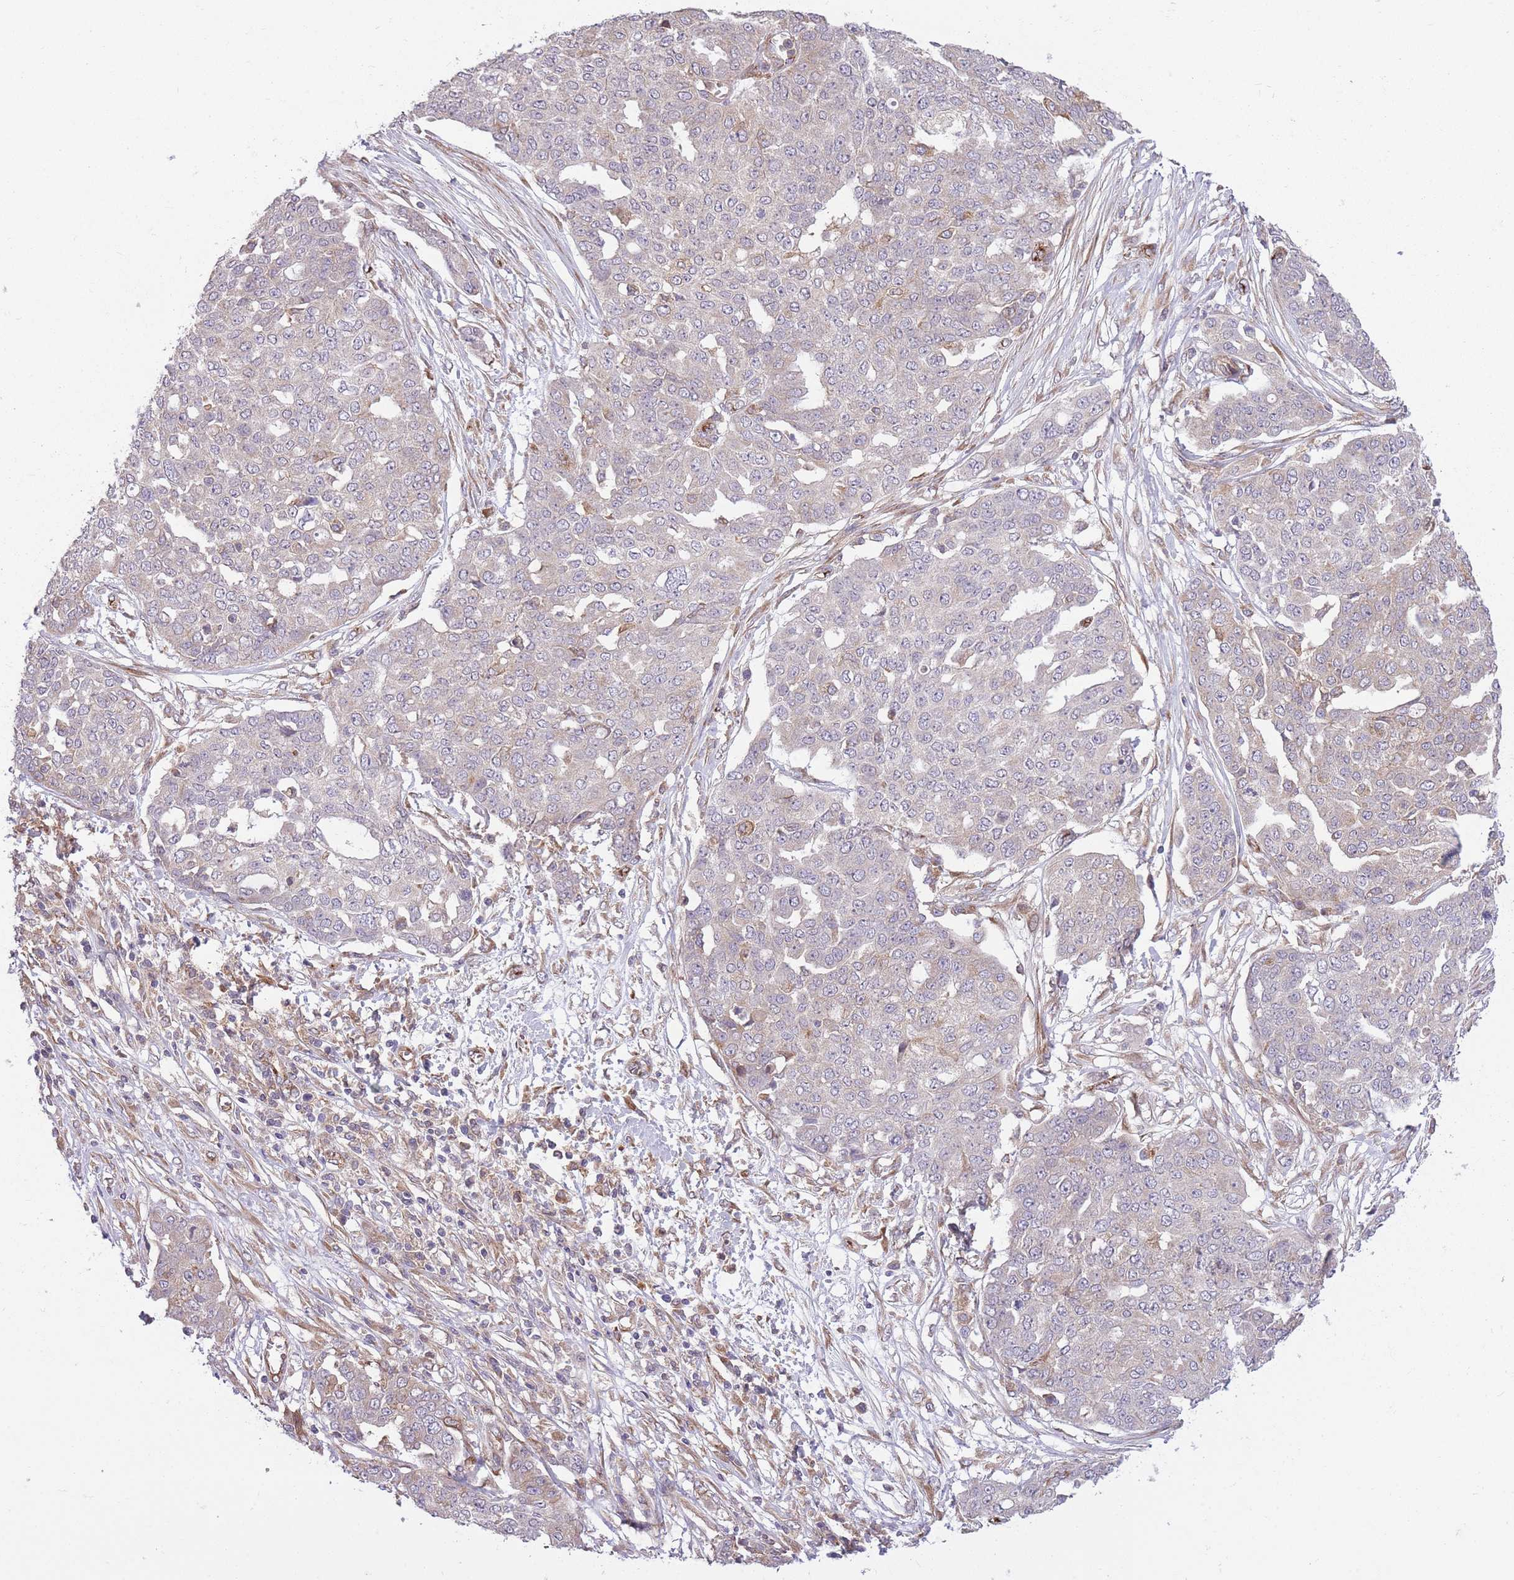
{"staining": {"intensity": "negative", "quantity": "none", "location": "none"}, "tissue": "ovarian cancer", "cell_type": "Tumor cells", "image_type": "cancer", "snomed": [{"axis": "morphology", "description": "Cystadenocarcinoma, serous, NOS"}, {"axis": "topography", "description": "Soft tissue"}, {"axis": "topography", "description": "Ovary"}], "caption": "Immunohistochemical staining of human serous cystadenocarcinoma (ovarian) exhibits no significant positivity in tumor cells. Nuclei are stained in blue.", "gene": "CISH", "patient": {"sex": "female", "age": 57}}